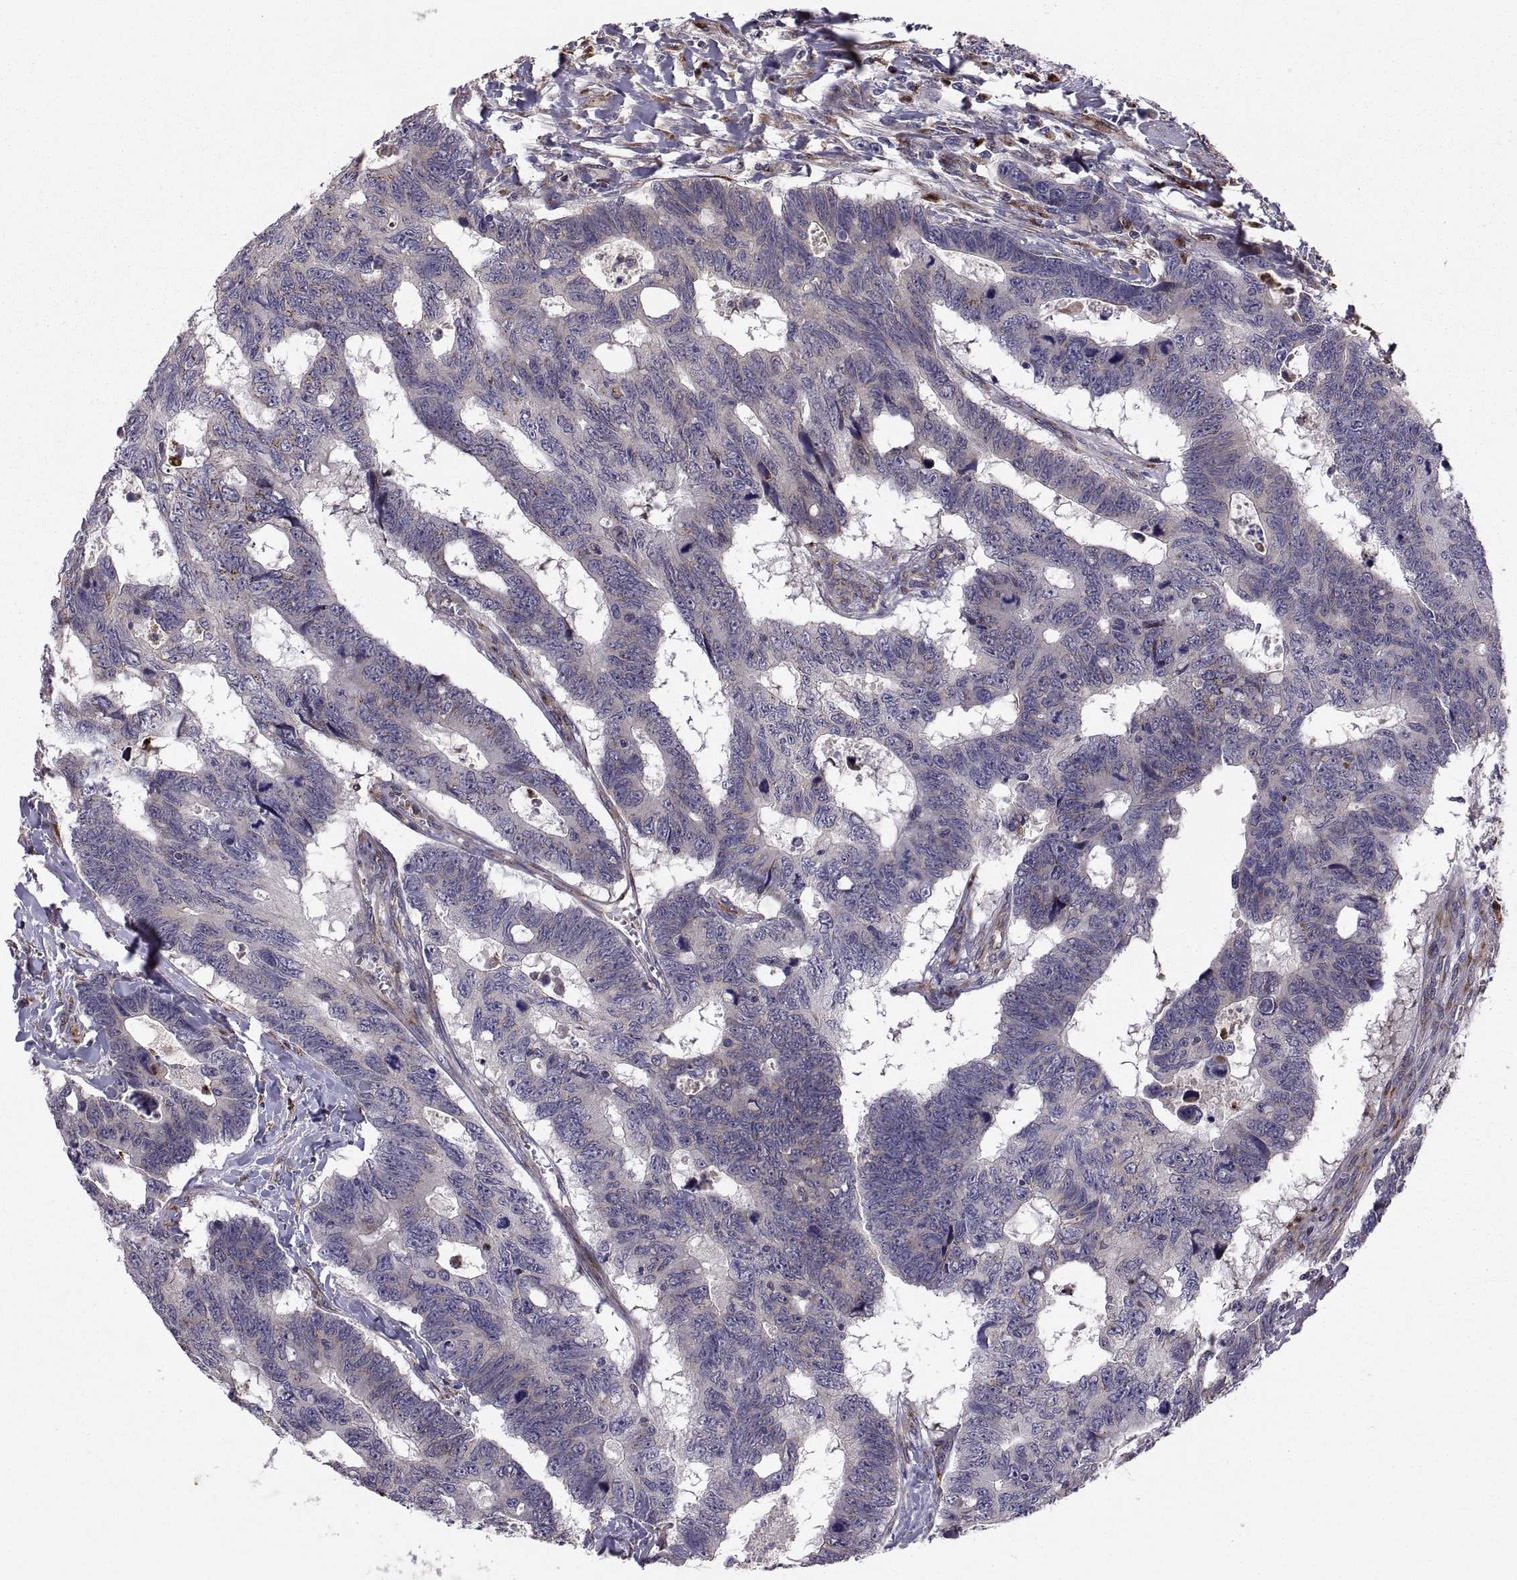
{"staining": {"intensity": "negative", "quantity": "none", "location": "none"}, "tissue": "colorectal cancer", "cell_type": "Tumor cells", "image_type": "cancer", "snomed": [{"axis": "morphology", "description": "Adenocarcinoma, NOS"}, {"axis": "topography", "description": "Colon"}], "caption": "Colorectal adenocarcinoma was stained to show a protein in brown. There is no significant expression in tumor cells. (Immunohistochemistry (ihc), brightfield microscopy, high magnification).", "gene": "TESC", "patient": {"sex": "female", "age": 77}}